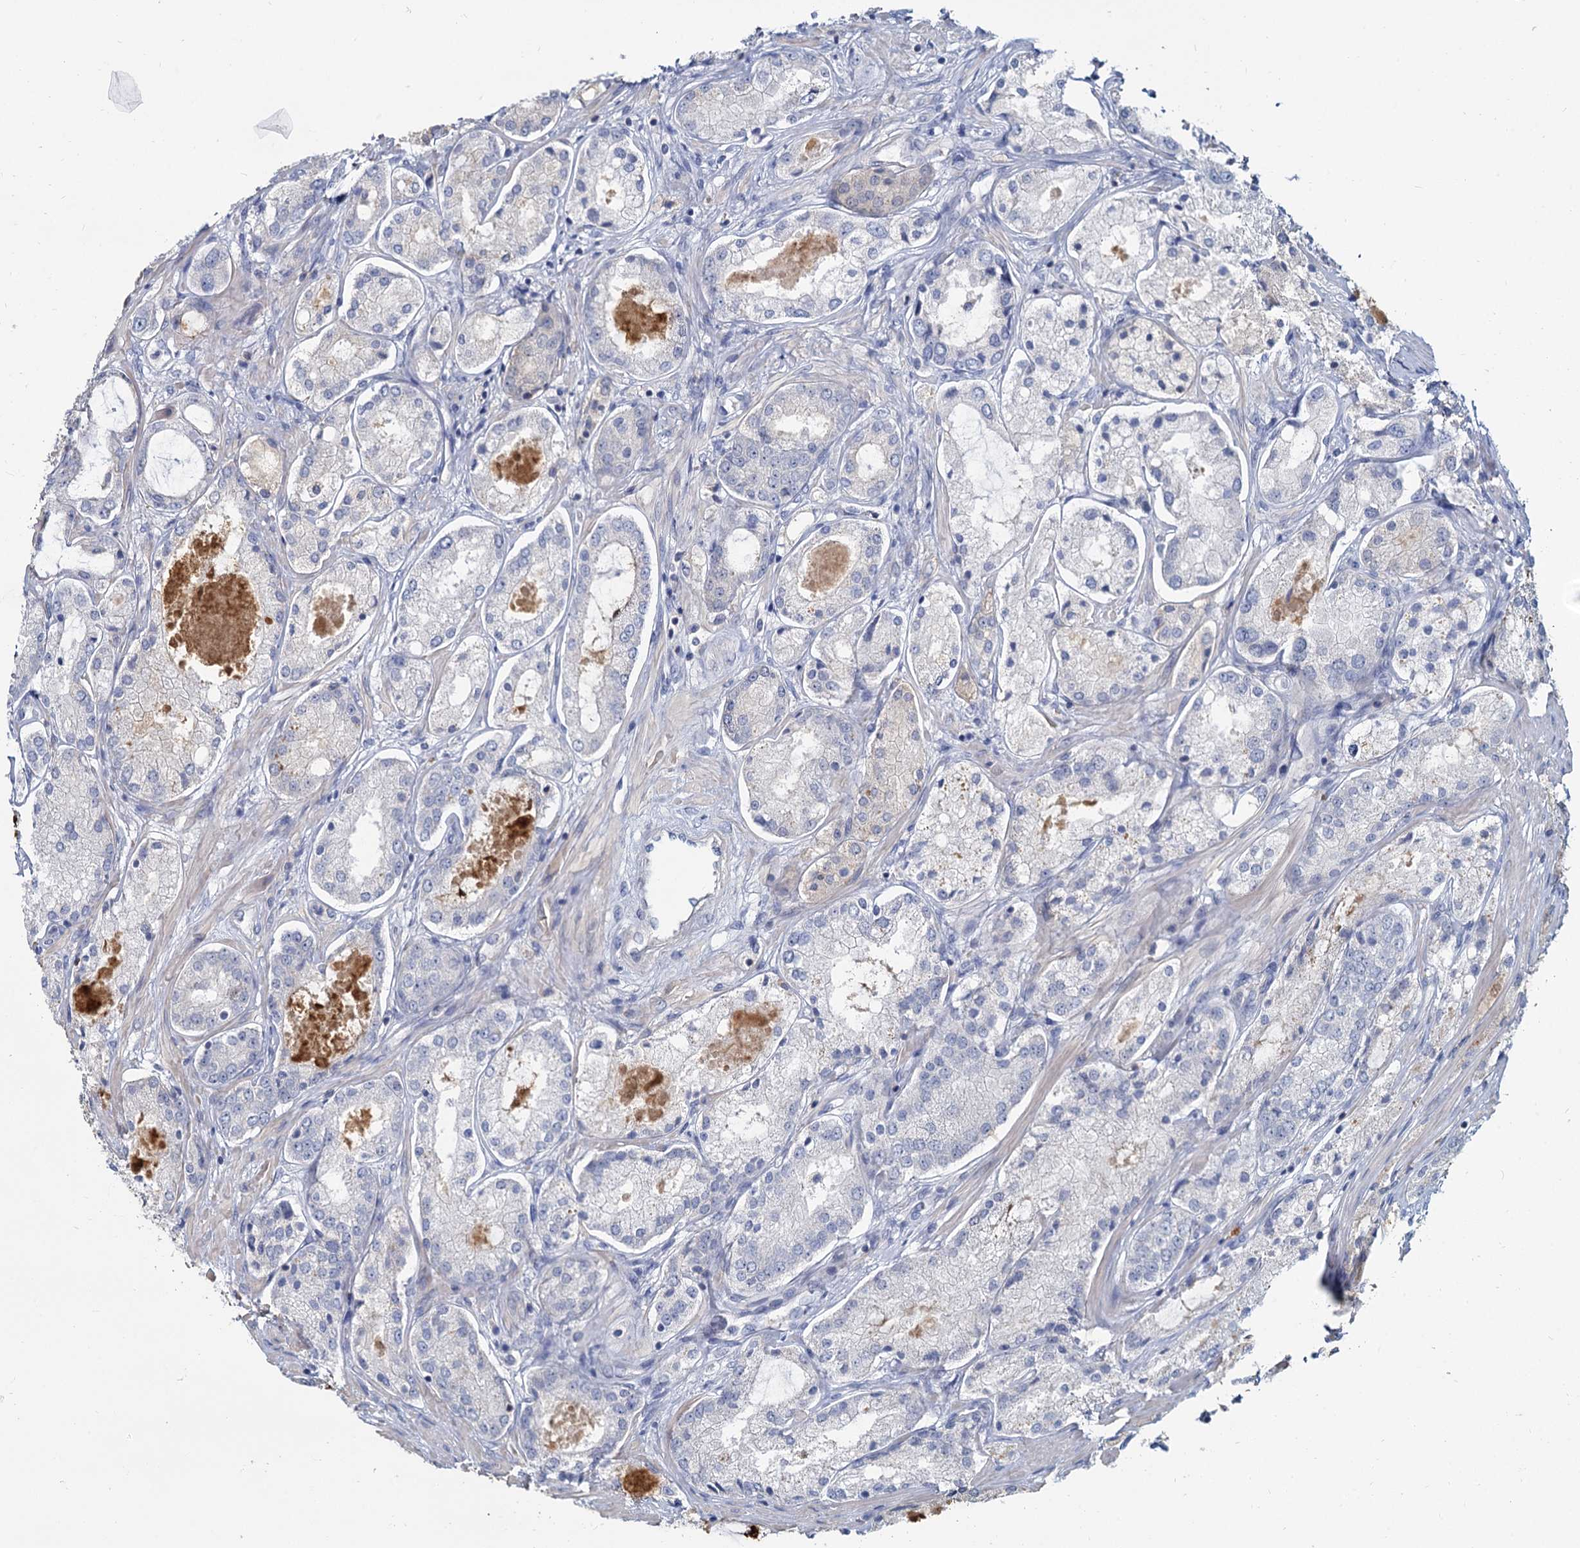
{"staining": {"intensity": "negative", "quantity": "none", "location": "none"}, "tissue": "prostate cancer", "cell_type": "Tumor cells", "image_type": "cancer", "snomed": [{"axis": "morphology", "description": "Adenocarcinoma, Low grade"}, {"axis": "topography", "description": "Prostate"}], "caption": "IHC histopathology image of human adenocarcinoma (low-grade) (prostate) stained for a protein (brown), which shows no expression in tumor cells. The staining was performed using DAB (3,3'-diaminobenzidine) to visualize the protein expression in brown, while the nuclei were stained in blue with hematoxylin (Magnification: 20x).", "gene": "ACSM3", "patient": {"sex": "male", "age": 68}}